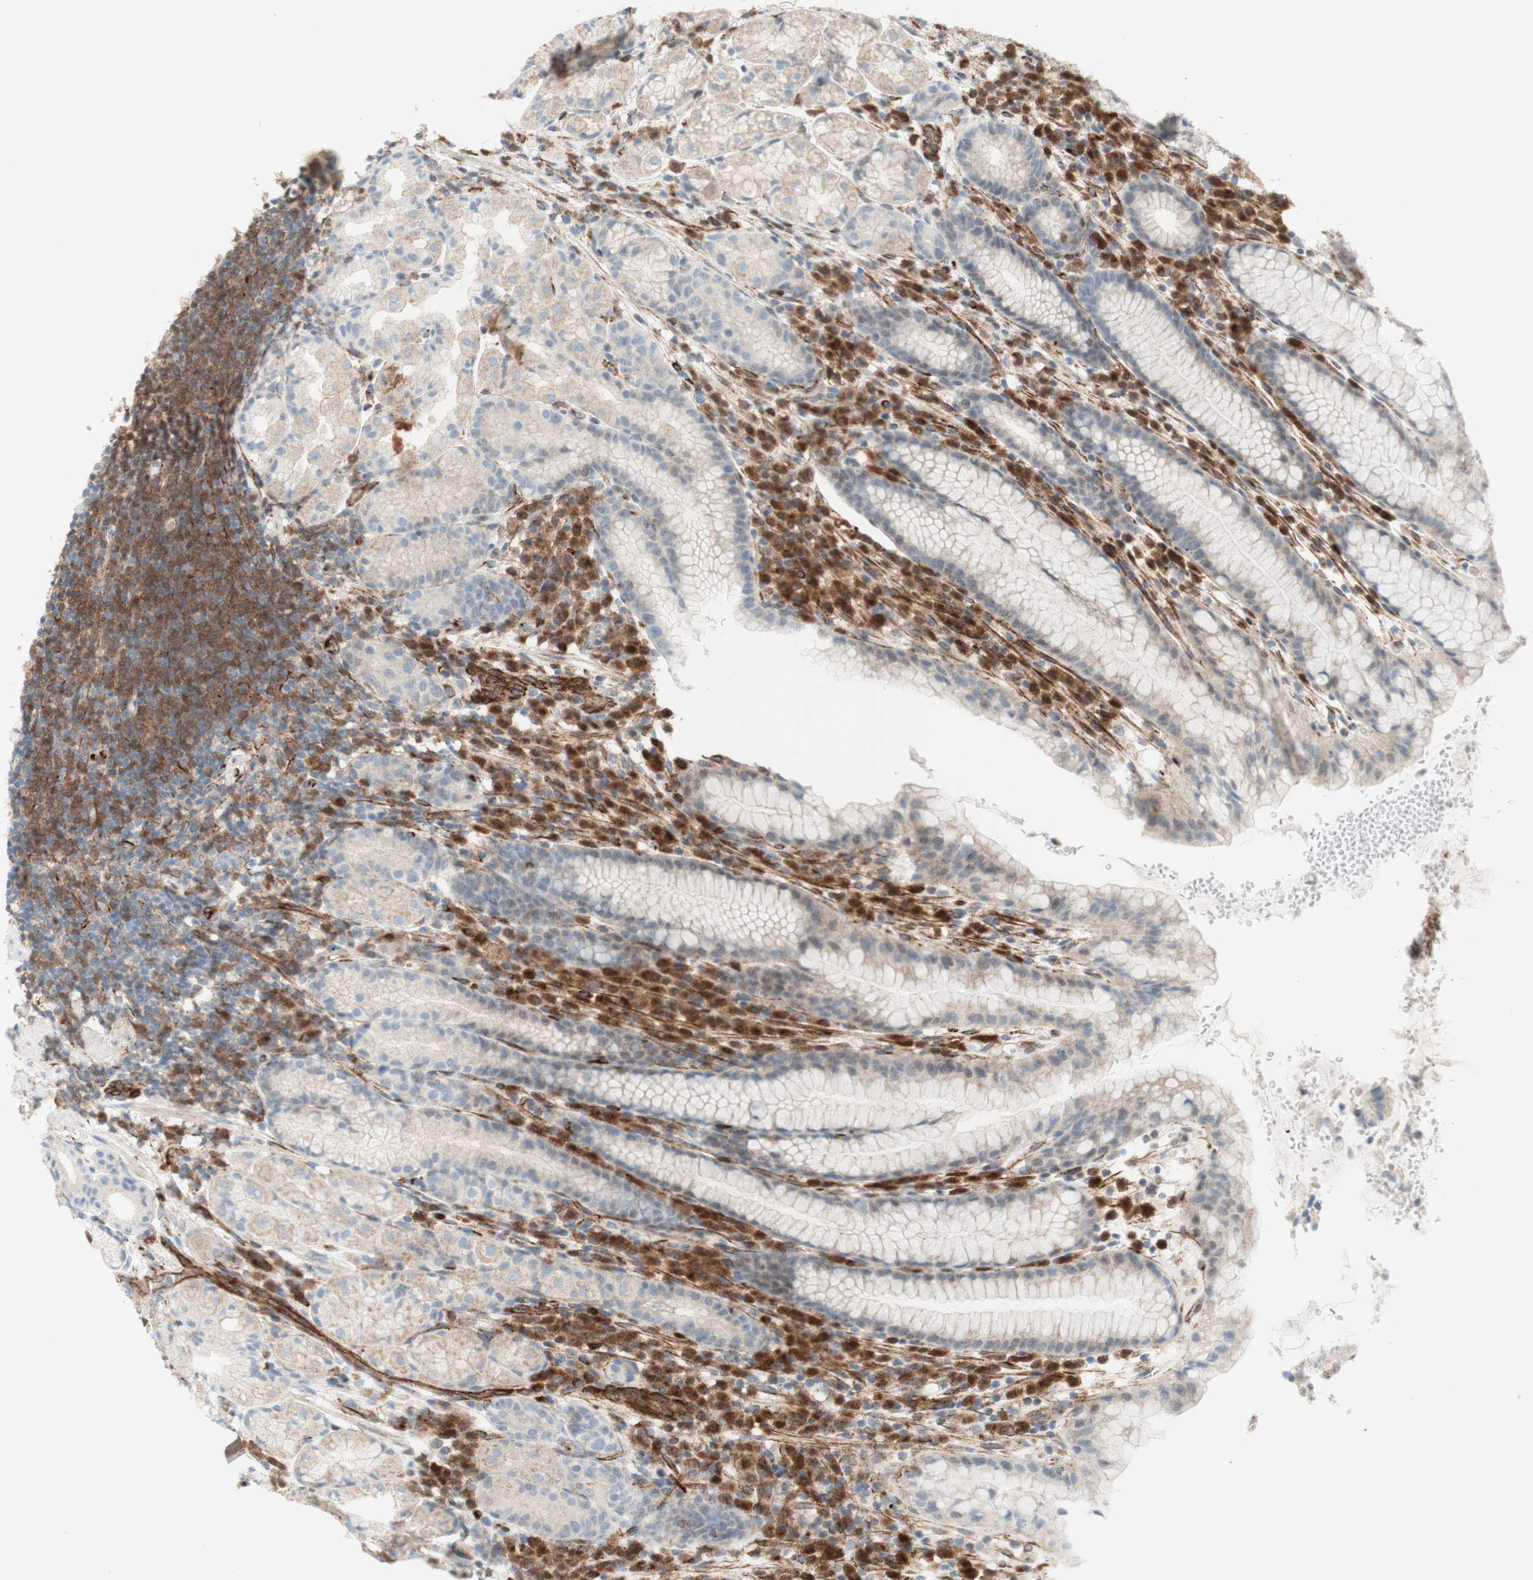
{"staining": {"intensity": "weak", "quantity": ">75%", "location": "cytoplasmic/membranous"}, "tissue": "stomach", "cell_type": "Glandular cells", "image_type": "normal", "snomed": [{"axis": "morphology", "description": "Normal tissue, NOS"}, {"axis": "topography", "description": "Stomach, lower"}], "caption": "Stomach stained with a brown dye reveals weak cytoplasmic/membranous positive staining in about >75% of glandular cells.", "gene": "POU2AF1", "patient": {"sex": "male", "age": 52}}